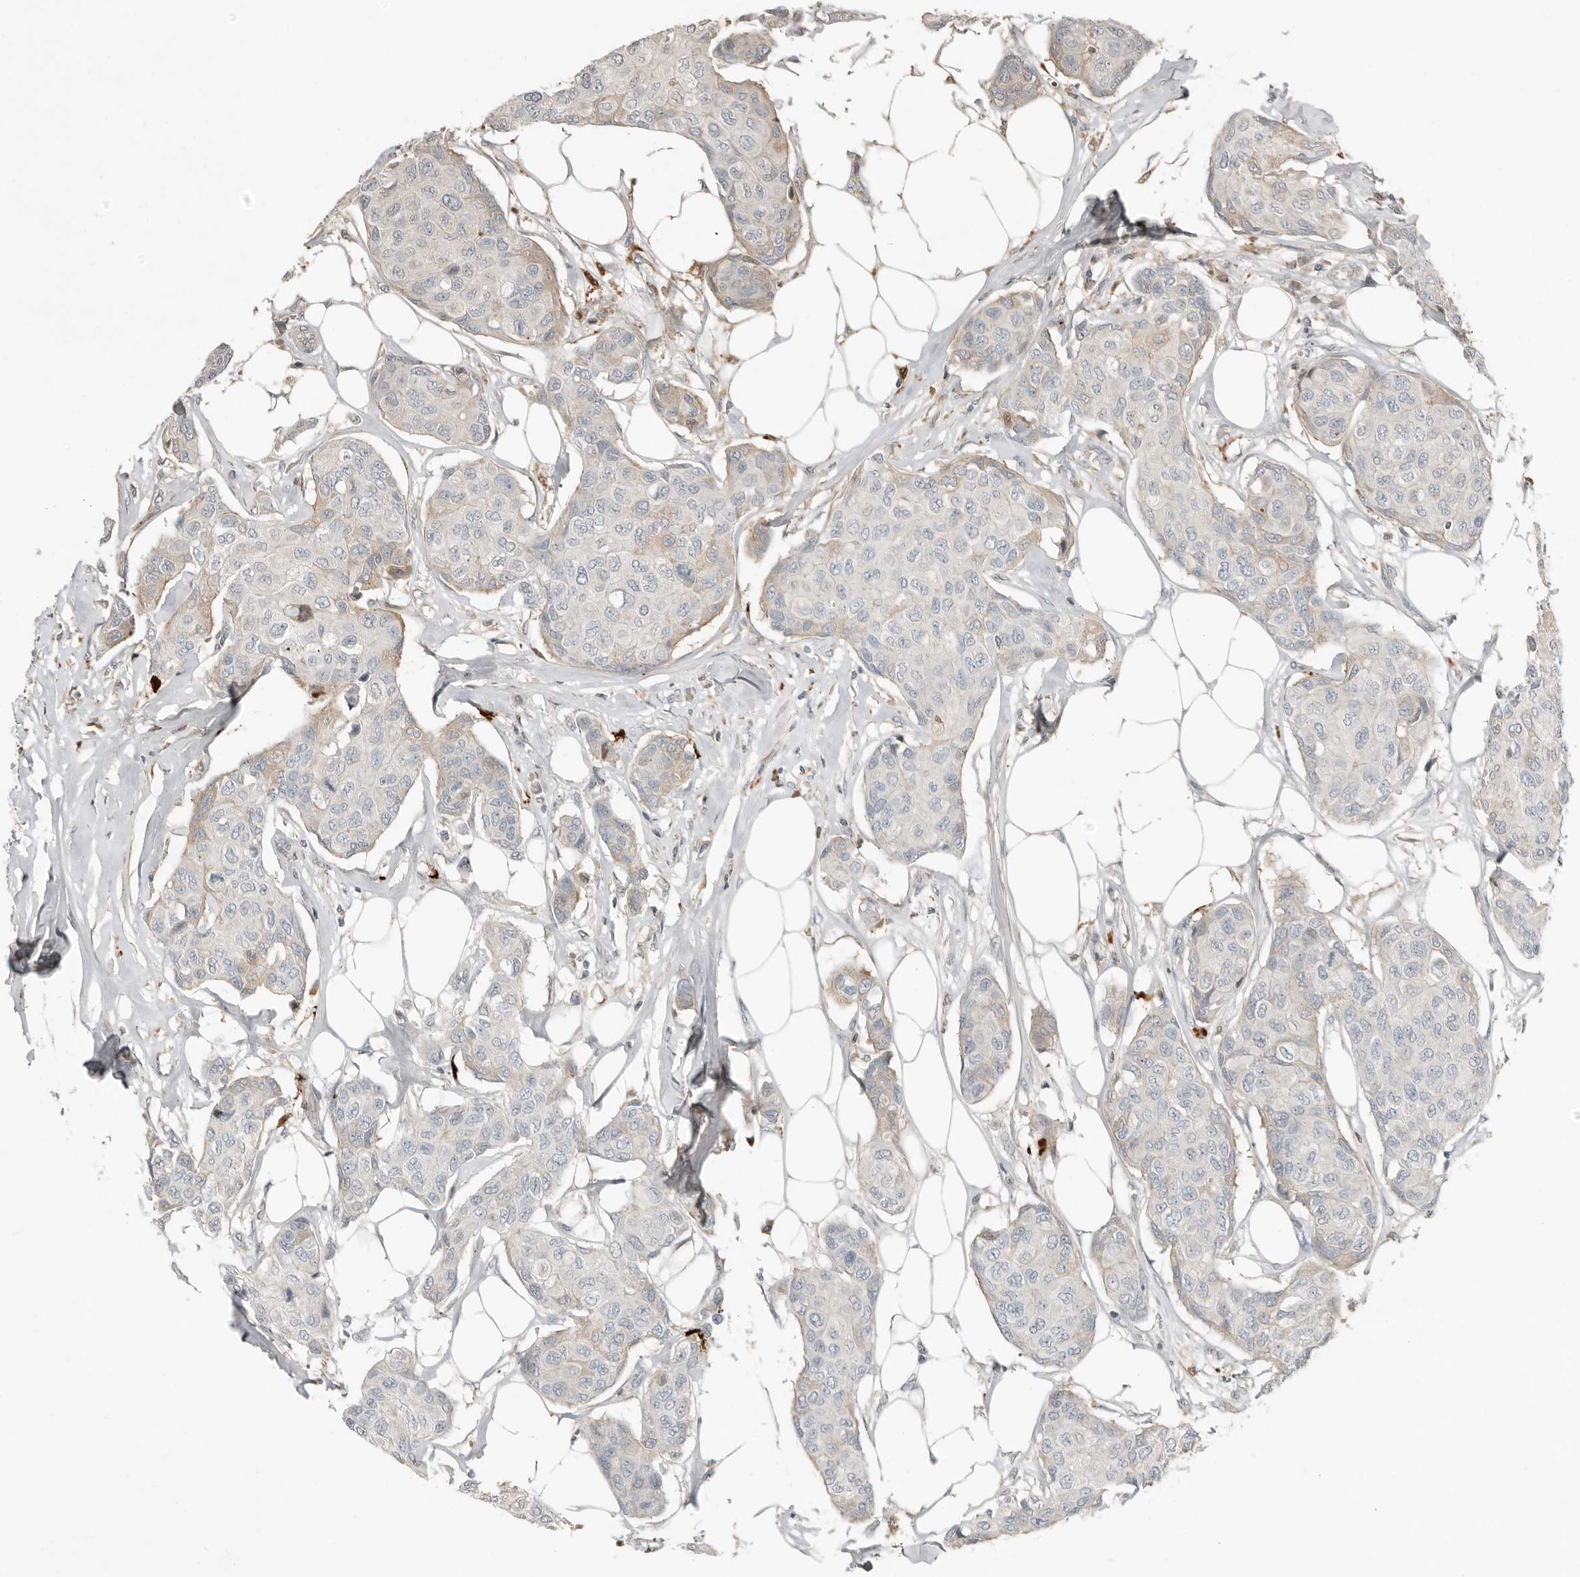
{"staining": {"intensity": "weak", "quantity": "<25%", "location": "cytoplasmic/membranous"}, "tissue": "breast cancer", "cell_type": "Tumor cells", "image_type": "cancer", "snomed": [{"axis": "morphology", "description": "Duct carcinoma"}, {"axis": "topography", "description": "Breast"}], "caption": "Immunohistochemical staining of human breast intraductal carcinoma exhibits no significant positivity in tumor cells. (DAB (3,3'-diaminobenzidine) immunohistochemistry, high magnification).", "gene": "KLHL38", "patient": {"sex": "female", "age": 80}}